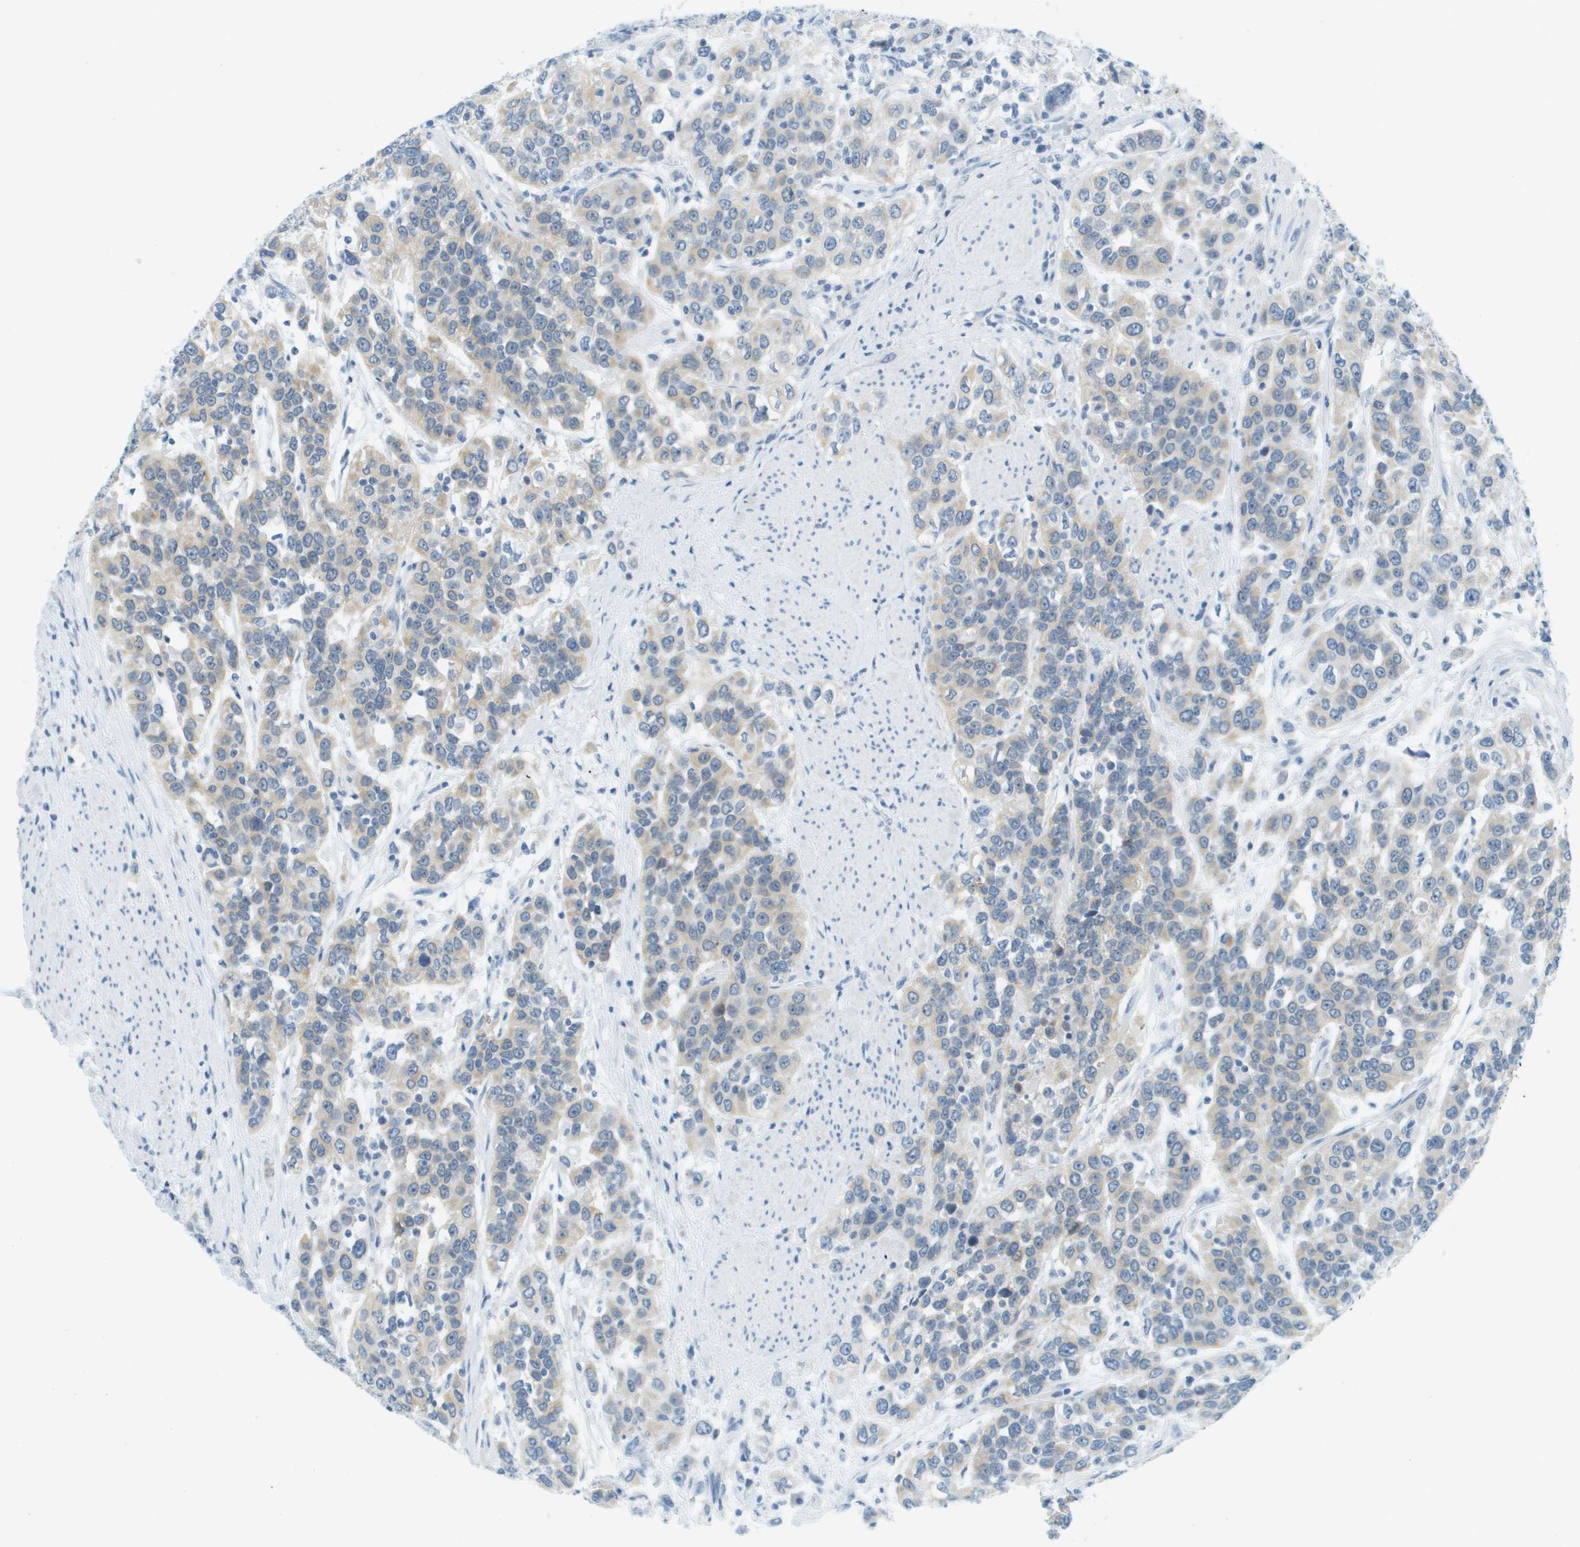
{"staining": {"intensity": "negative", "quantity": "none", "location": "none"}, "tissue": "urothelial cancer", "cell_type": "Tumor cells", "image_type": "cancer", "snomed": [{"axis": "morphology", "description": "Urothelial carcinoma, High grade"}, {"axis": "topography", "description": "Urinary bladder"}], "caption": "The image reveals no significant positivity in tumor cells of urothelial cancer.", "gene": "SMYD5", "patient": {"sex": "female", "age": 80}}